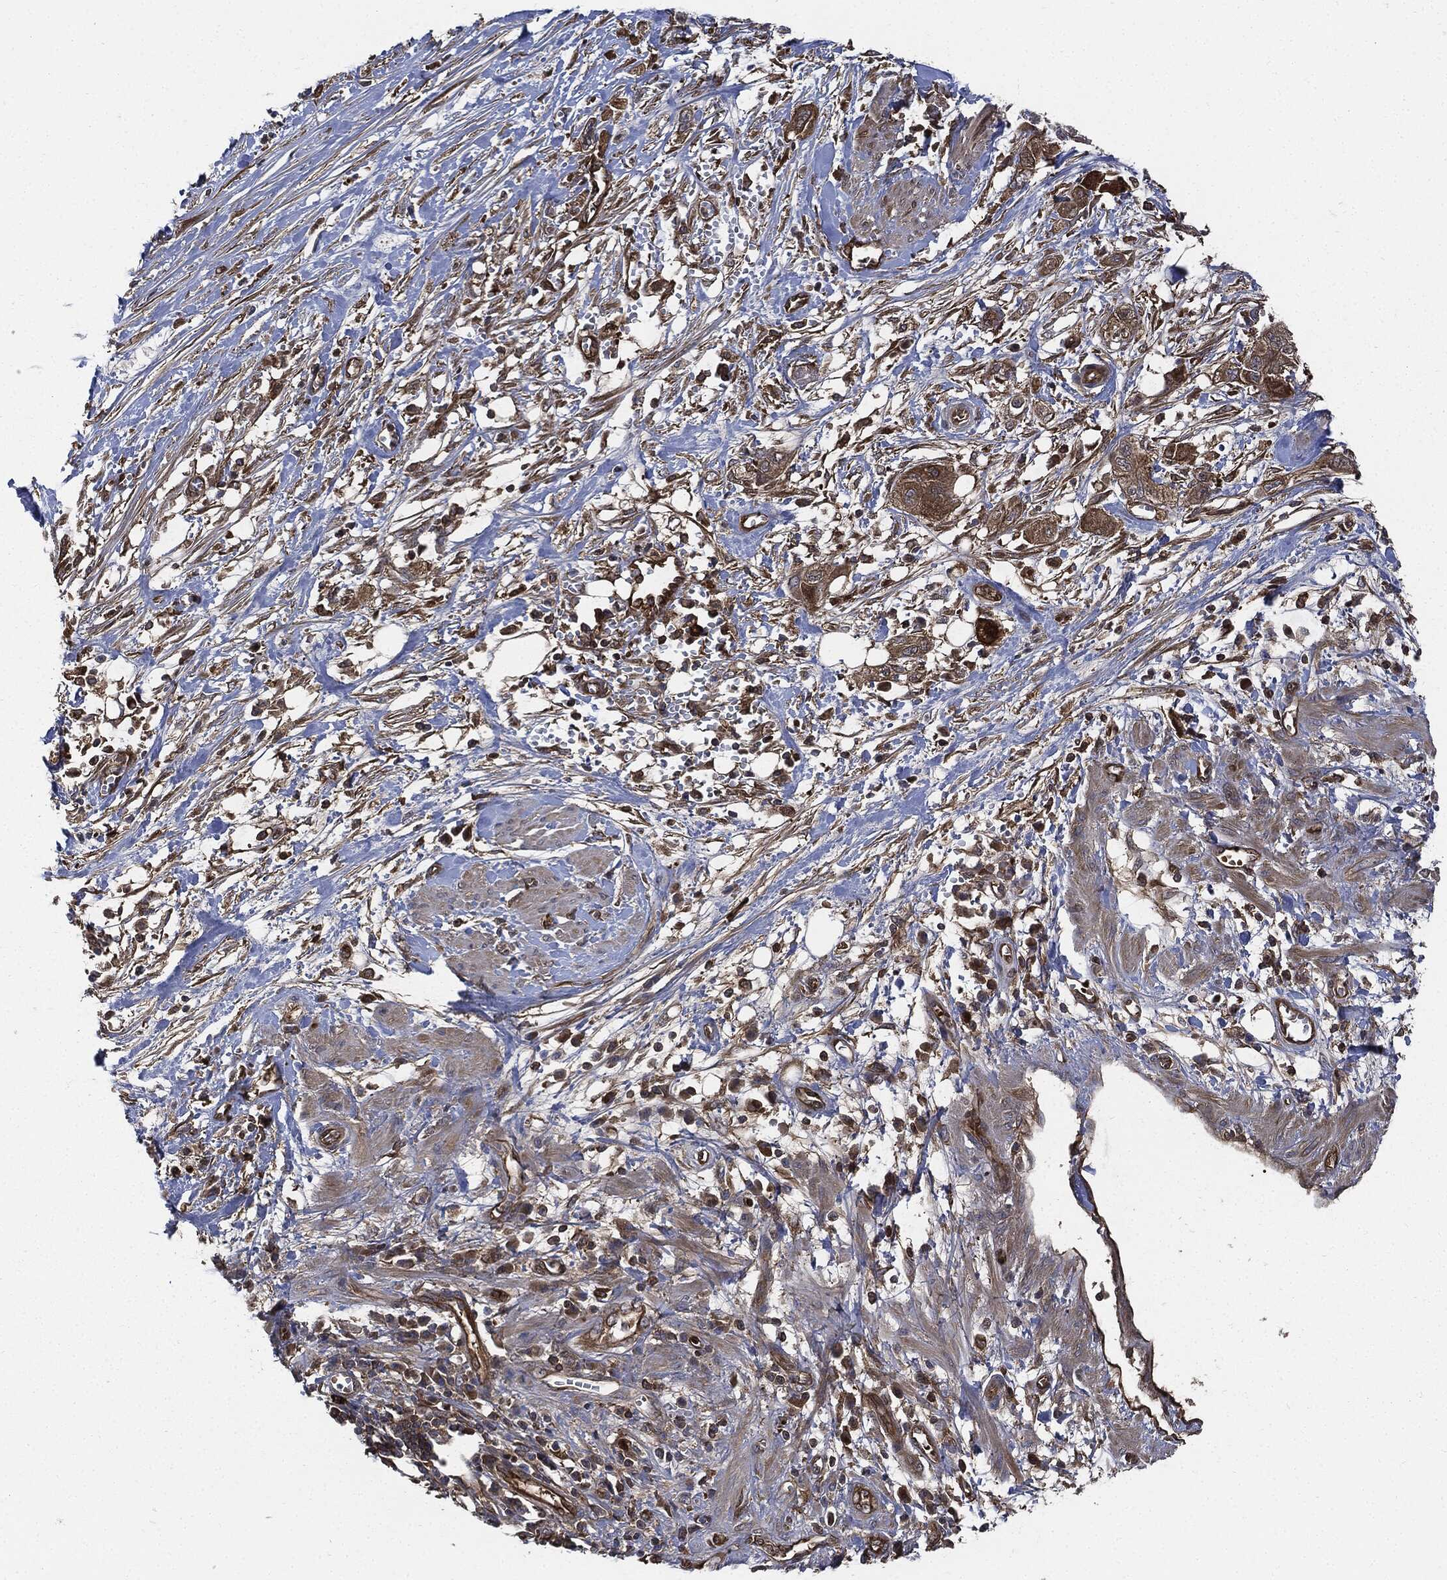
{"staining": {"intensity": "strong", "quantity": ">75%", "location": "cytoplasmic/membranous"}, "tissue": "pancreatic cancer", "cell_type": "Tumor cells", "image_type": "cancer", "snomed": [{"axis": "morphology", "description": "Adenocarcinoma, NOS"}, {"axis": "topography", "description": "Pancreas"}], "caption": "High-magnification brightfield microscopy of pancreatic adenocarcinoma stained with DAB (brown) and counterstained with hematoxylin (blue). tumor cells exhibit strong cytoplasmic/membranous expression is present in about>75% of cells.", "gene": "XPNPEP1", "patient": {"sex": "male", "age": 72}}